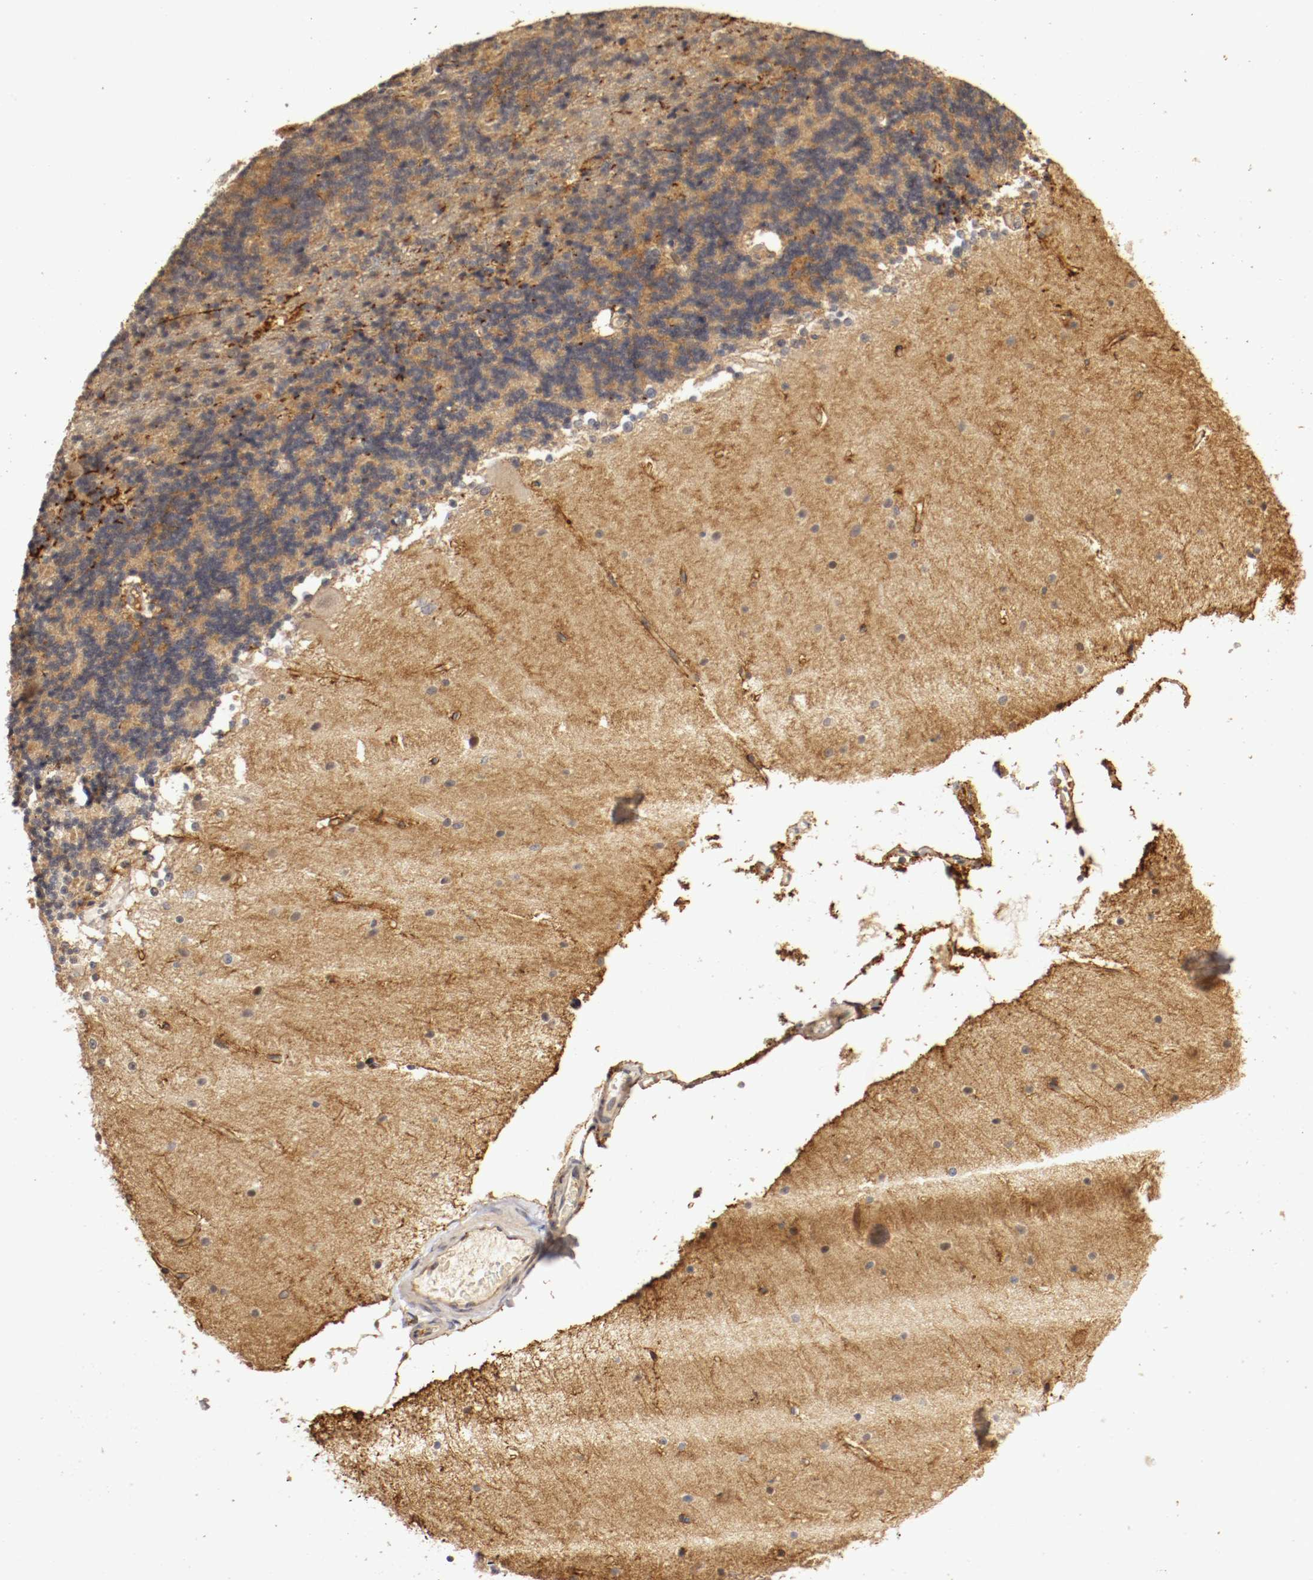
{"staining": {"intensity": "negative", "quantity": "none", "location": "none"}, "tissue": "cerebellum", "cell_type": "Cells in granular layer", "image_type": "normal", "snomed": [{"axis": "morphology", "description": "Normal tissue, NOS"}, {"axis": "topography", "description": "Cerebellum"}], "caption": "IHC image of benign cerebellum stained for a protein (brown), which displays no expression in cells in granular layer. (DAB (3,3'-diaminobenzidine) IHC with hematoxylin counter stain).", "gene": "TNFRSF1B", "patient": {"sex": "female", "age": 54}}